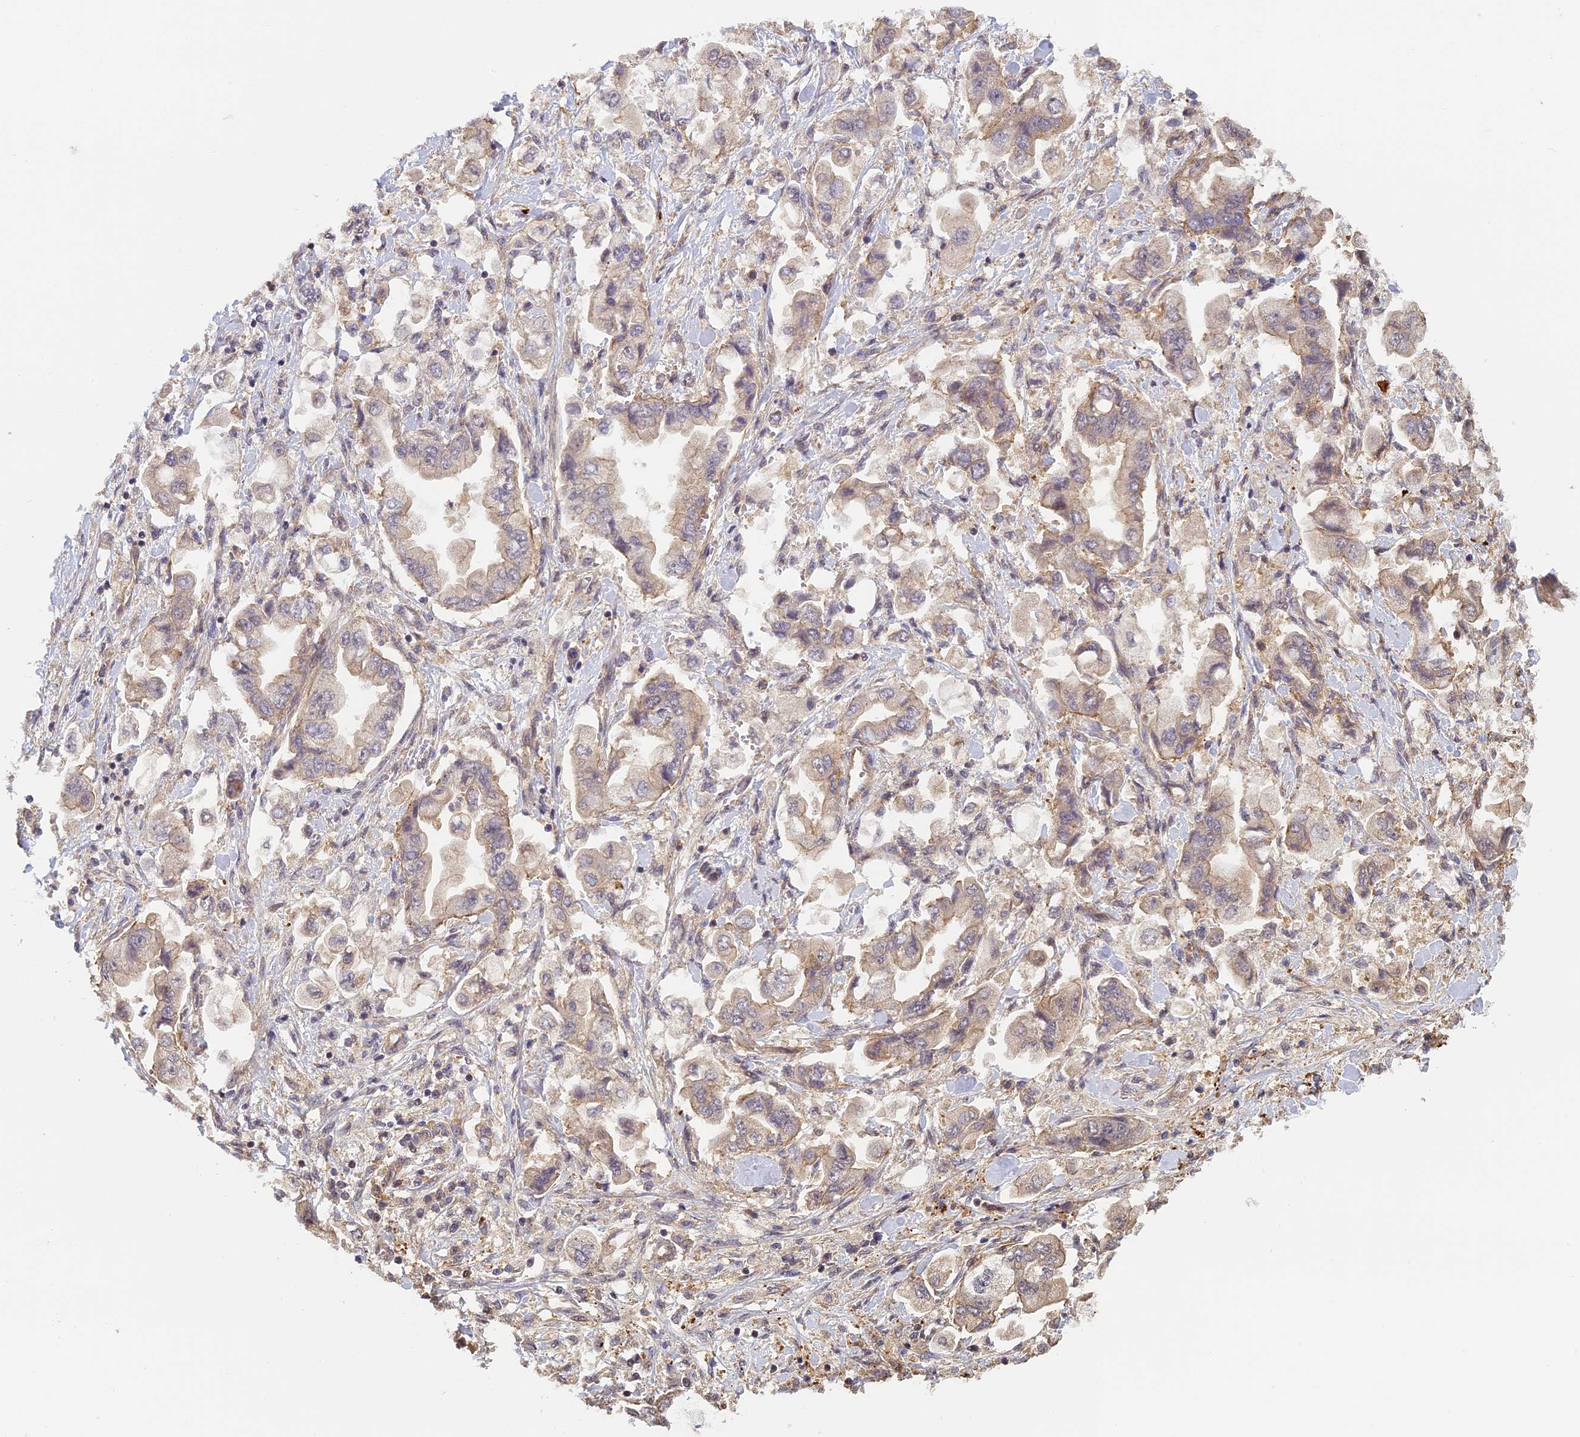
{"staining": {"intensity": "weak", "quantity": "25%-75%", "location": "cytoplasmic/membranous"}, "tissue": "stomach cancer", "cell_type": "Tumor cells", "image_type": "cancer", "snomed": [{"axis": "morphology", "description": "Adenocarcinoma, NOS"}, {"axis": "topography", "description": "Stomach"}], "caption": "A photomicrograph showing weak cytoplasmic/membranous positivity in about 25%-75% of tumor cells in adenocarcinoma (stomach), as visualized by brown immunohistochemical staining.", "gene": "PIKFYVE", "patient": {"sex": "male", "age": 62}}